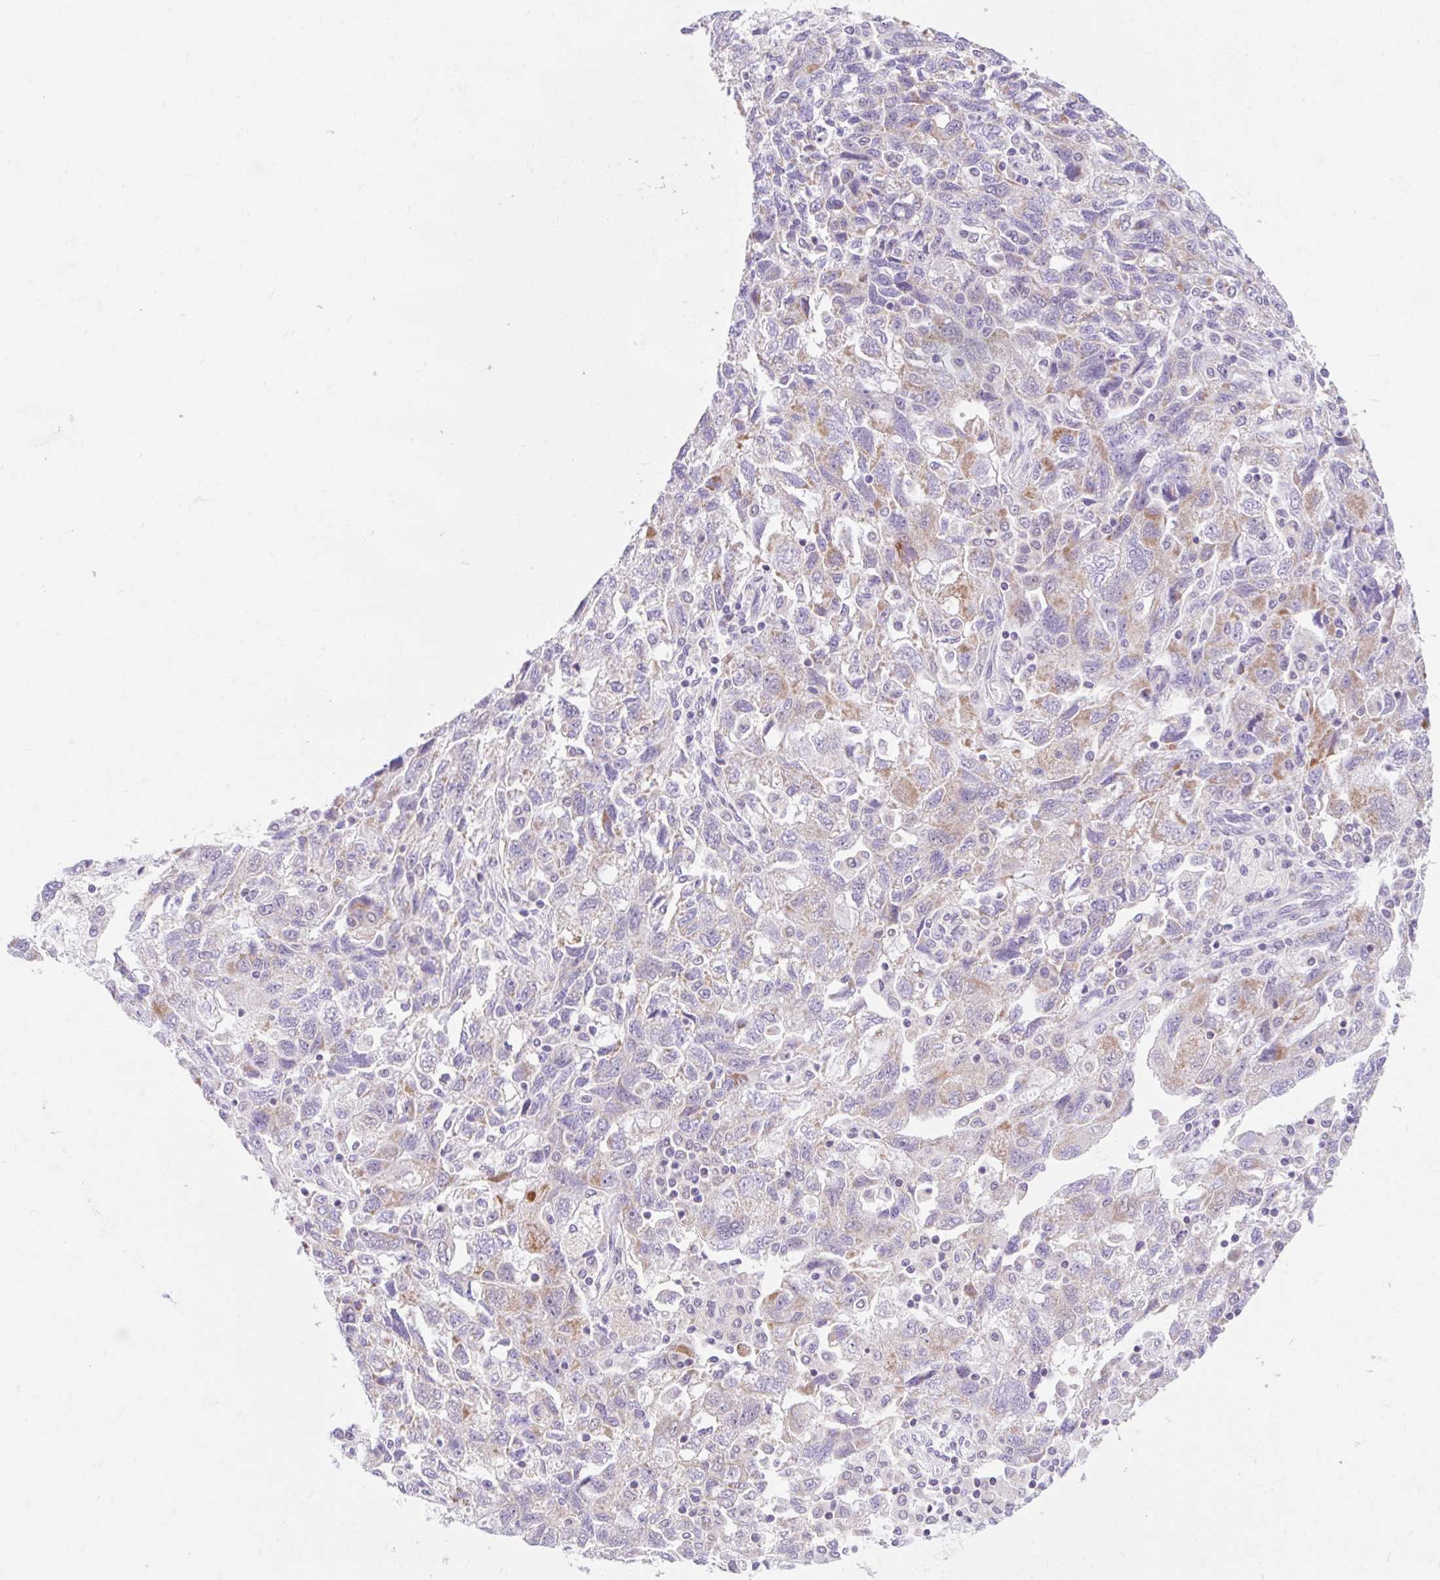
{"staining": {"intensity": "moderate", "quantity": "<25%", "location": "cytoplasmic/membranous"}, "tissue": "ovarian cancer", "cell_type": "Tumor cells", "image_type": "cancer", "snomed": [{"axis": "morphology", "description": "Carcinoma, NOS"}, {"axis": "morphology", "description": "Cystadenocarcinoma, serous, NOS"}, {"axis": "topography", "description": "Ovary"}], "caption": "Immunohistochemistry (IHC) image of neoplastic tissue: human serous cystadenocarcinoma (ovarian) stained using immunohistochemistry (IHC) reveals low levels of moderate protein expression localized specifically in the cytoplasmic/membranous of tumor cells, appearing as a cytoplasmic/membranous brown color.", "gene": "ITPK1", "patient": {"sex": "female", "age": 69}}